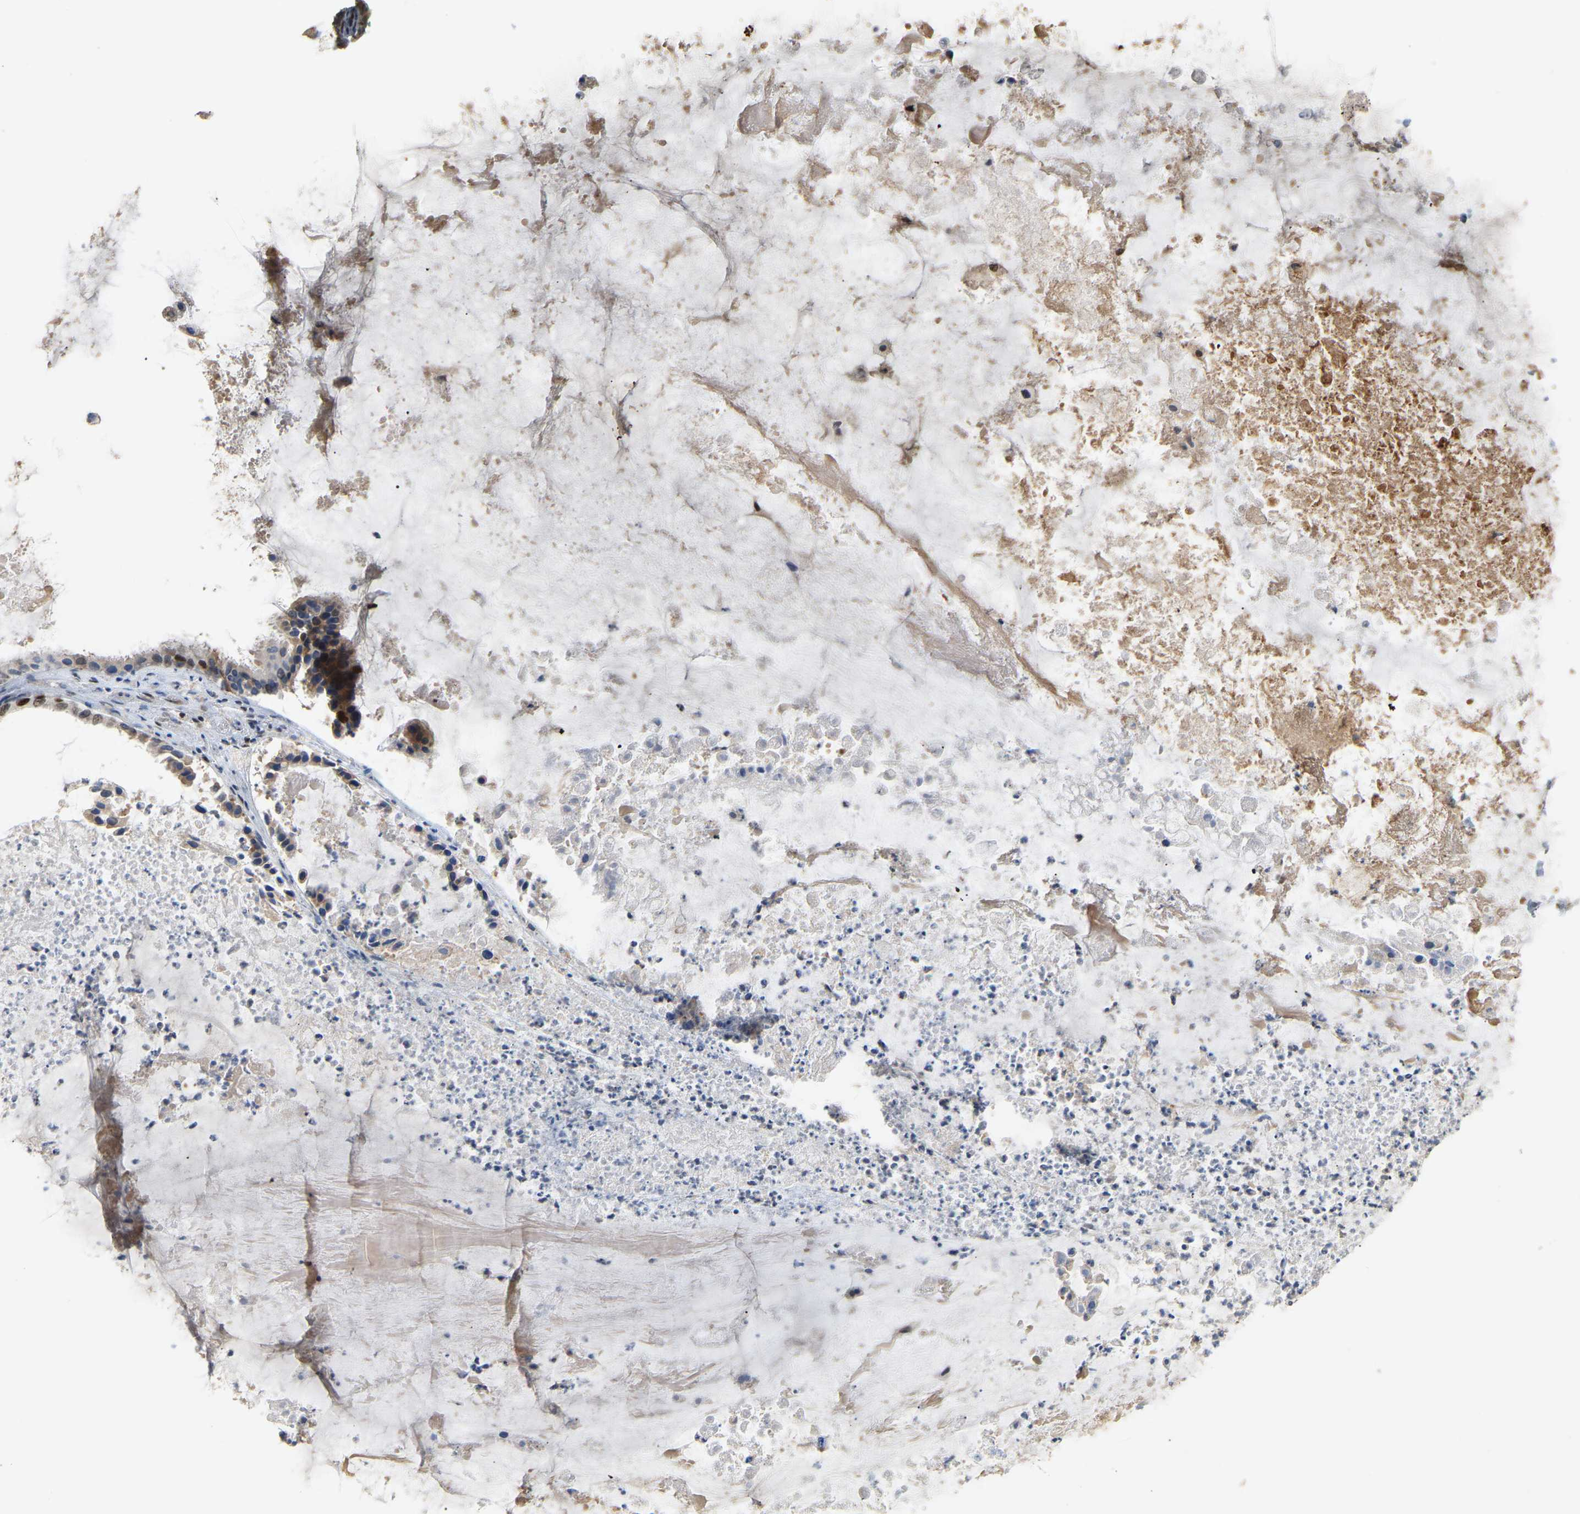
{"staining": {"intensity": "moderate", "quantity": "<25%", "location": "nuclear"}, "tissue": "ovarian cancer", "cell_type": "Tumor cells", "image_type": "cancer", "snomed": [{"axis": "morphology", "description": "Cystadenocarcinoma, mucinous, NOS"}, {"axis": "topography", "description": "Ovary"}], "caption": "Protein positivity by IHC demonstrates moderate nuclear expression in about <25% of tumor cells in mucinous cystadenocarcinoma (ovarian). Using DAB (3,3'-diaminobenzidine) (brown) and hematoxylin (blue) stains, captured at high magnification using brightfield microscopy.", "gene": "PTPN4", "patient": {"sex": "female", "age": 80}}